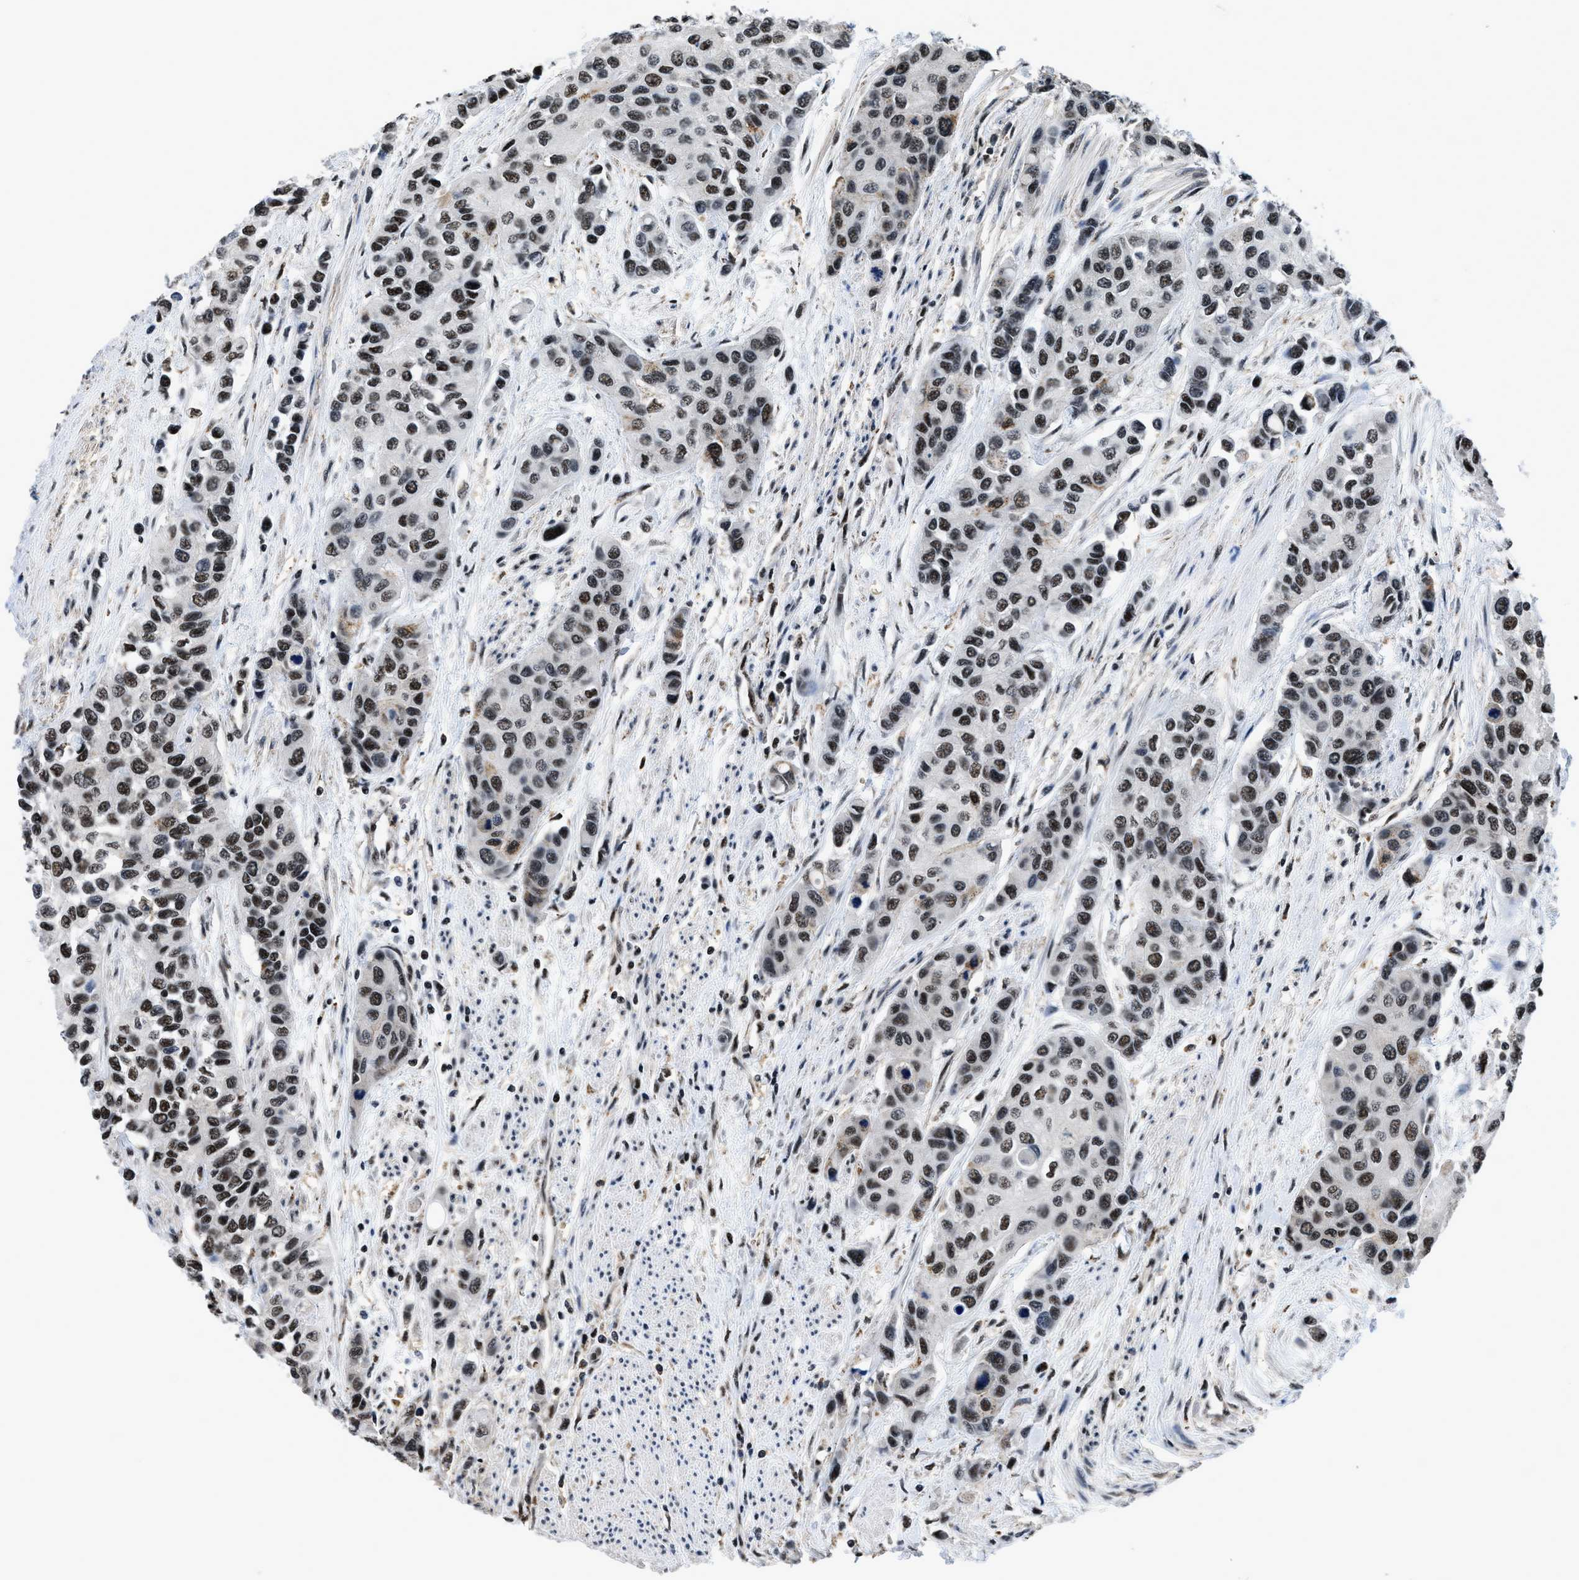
{"staining": {"intensity": "strong", "quantity": ">75%", "location": "nuclear"}, "tissue": "urothelial cancer", "cell_type": "Tumor cells", "image_type": "cancer", "snomed": [{"axis": "morphology", "description": "Urothelial carcinoma, High grade"}, {"axis": "topography", "description": "Urinary bladder"}], "caption": "Urothelial carcinoma (high-grade) stained with IHC shows strong nuclear expression in about >75% of tumor cells. Immunohistochemistry stains the protein of interest in brown and the nuclei are stained blue.", "gene": "HNRNPH2", "patient": {"sex": "female", "age": 56}}